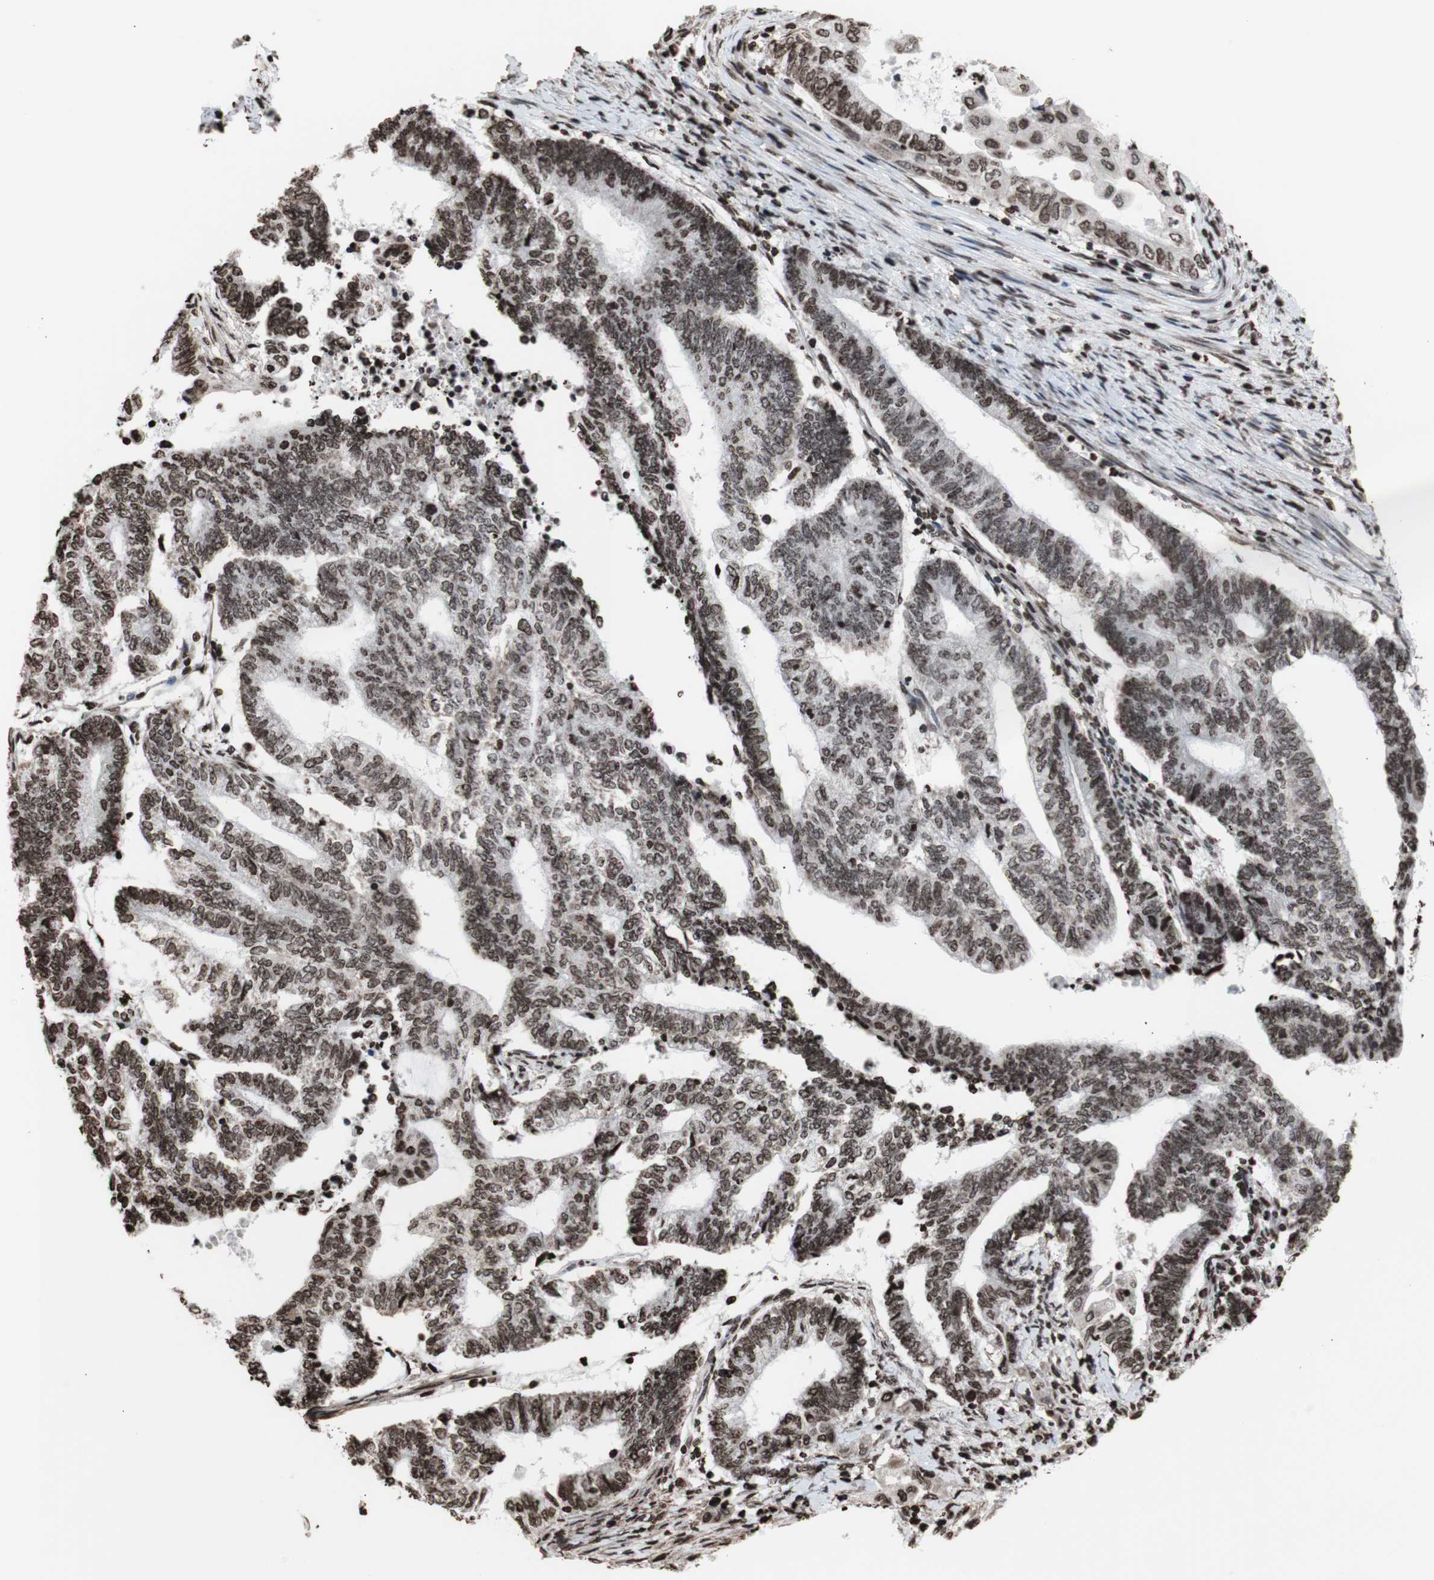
{"staining": {"intensity": "moderate", "quantity": ">75%", "location": "cytoplasmic/membranous,nuclear"}, "tissue": "endometrial cancer", "cell_type": "Tumor cells", "image_type": "cancer", "snomed": [{"axis": "morphology", "description": "Adenocarcinoma, NOS"}, {"axis": "topography", "description": "Uterus"}, {"axis": "topography", "description": "Endometrium"}], "caption": "A photomicrograph of human endometrial adenocarcinoma stained for a protein shows moderate cytoplasmic/membranous and nuclear brown staining in tumor cells. Using DAB (brown) and hematoxylin (blue) stains, captured at high magnification using brightfield microscopy.", "gene": "SNAI2", "patient": {"sex": "female", "age": 70}}